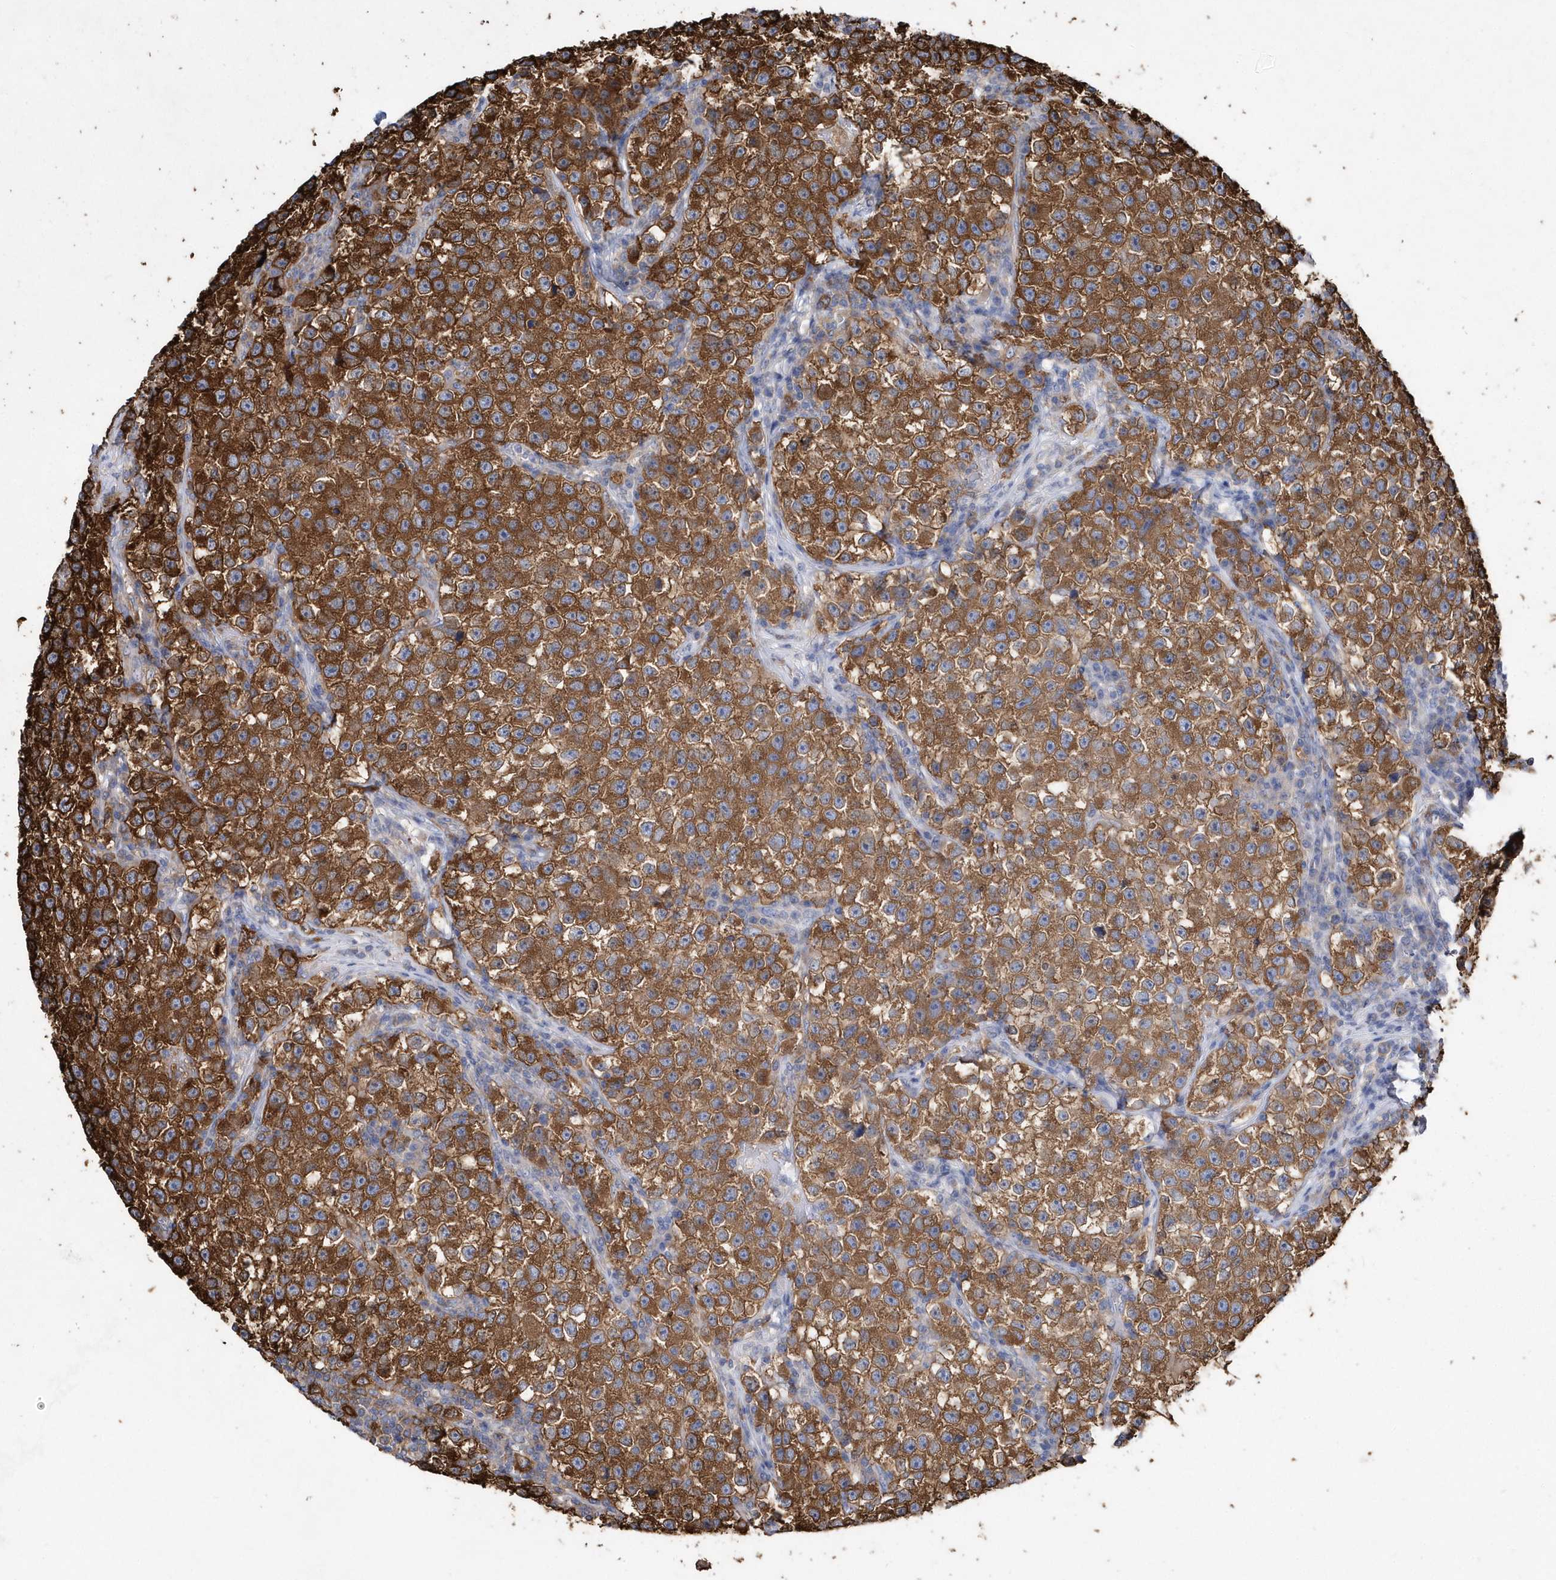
{"staining": {"intensity": "strong", "quantity": ">75%", "location": "cytoplasmic/membranous"}, "tissue": "testis cancer", "cell_type": "Tumor cells", "image_type": "cancer", "snomed": [{"axis": "morphology", "description": "Seminoma, NOS"}, {"axis": "topography", "description": "Testis"}], "caption": "Testis seminoma stained with immunohistochemistry (IHC) demonstrates strong cytoplasmic/membranous staining in about >75% of tumor cells. Ihc stains the protein of interest in brown and the nuclei are stained blue.", "gene": "JKAMP", "patient": {"sex": "male", "age": 22}}